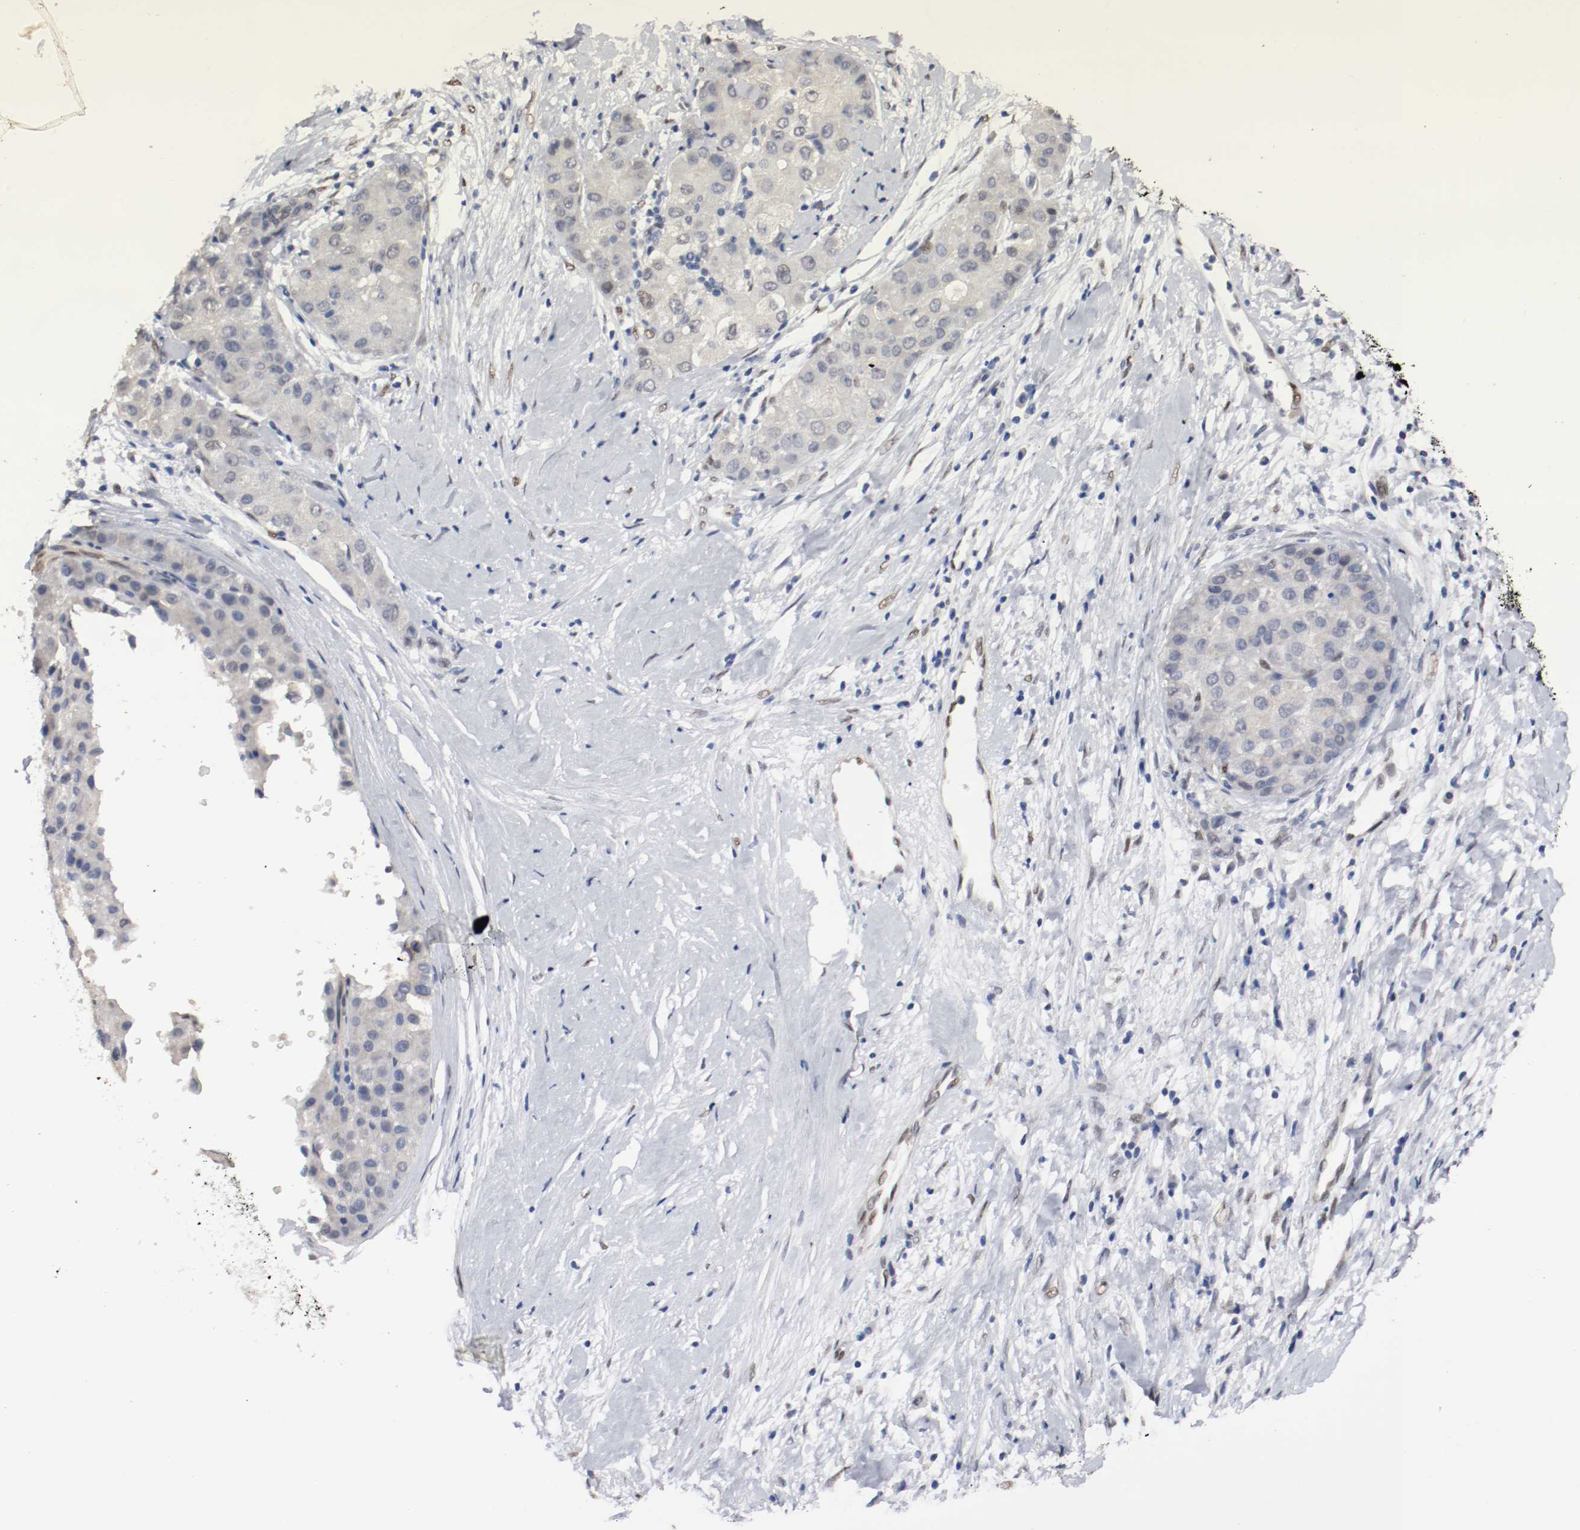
{"staining": {"intensity": "weak", "quantity": "<25%", "location": "cytoplasmic/membranous"}, "tissue": "liver cancer", "cell_type": "Tumor cells", "image_type": "cancer", "snomed": [{"axis": "morphology", "description": "Carcinoma, Hepatocellular, NOS"}, {"axis": "topography", "description": "Liver"}], "caption": "A high-resolution micrograph shows immunohistochemistry staining of liver cancer, which exhibits no significant expression in tumor cells.", "gene": "FOSL2", "patient": {"sex": "male", "age": 80}}